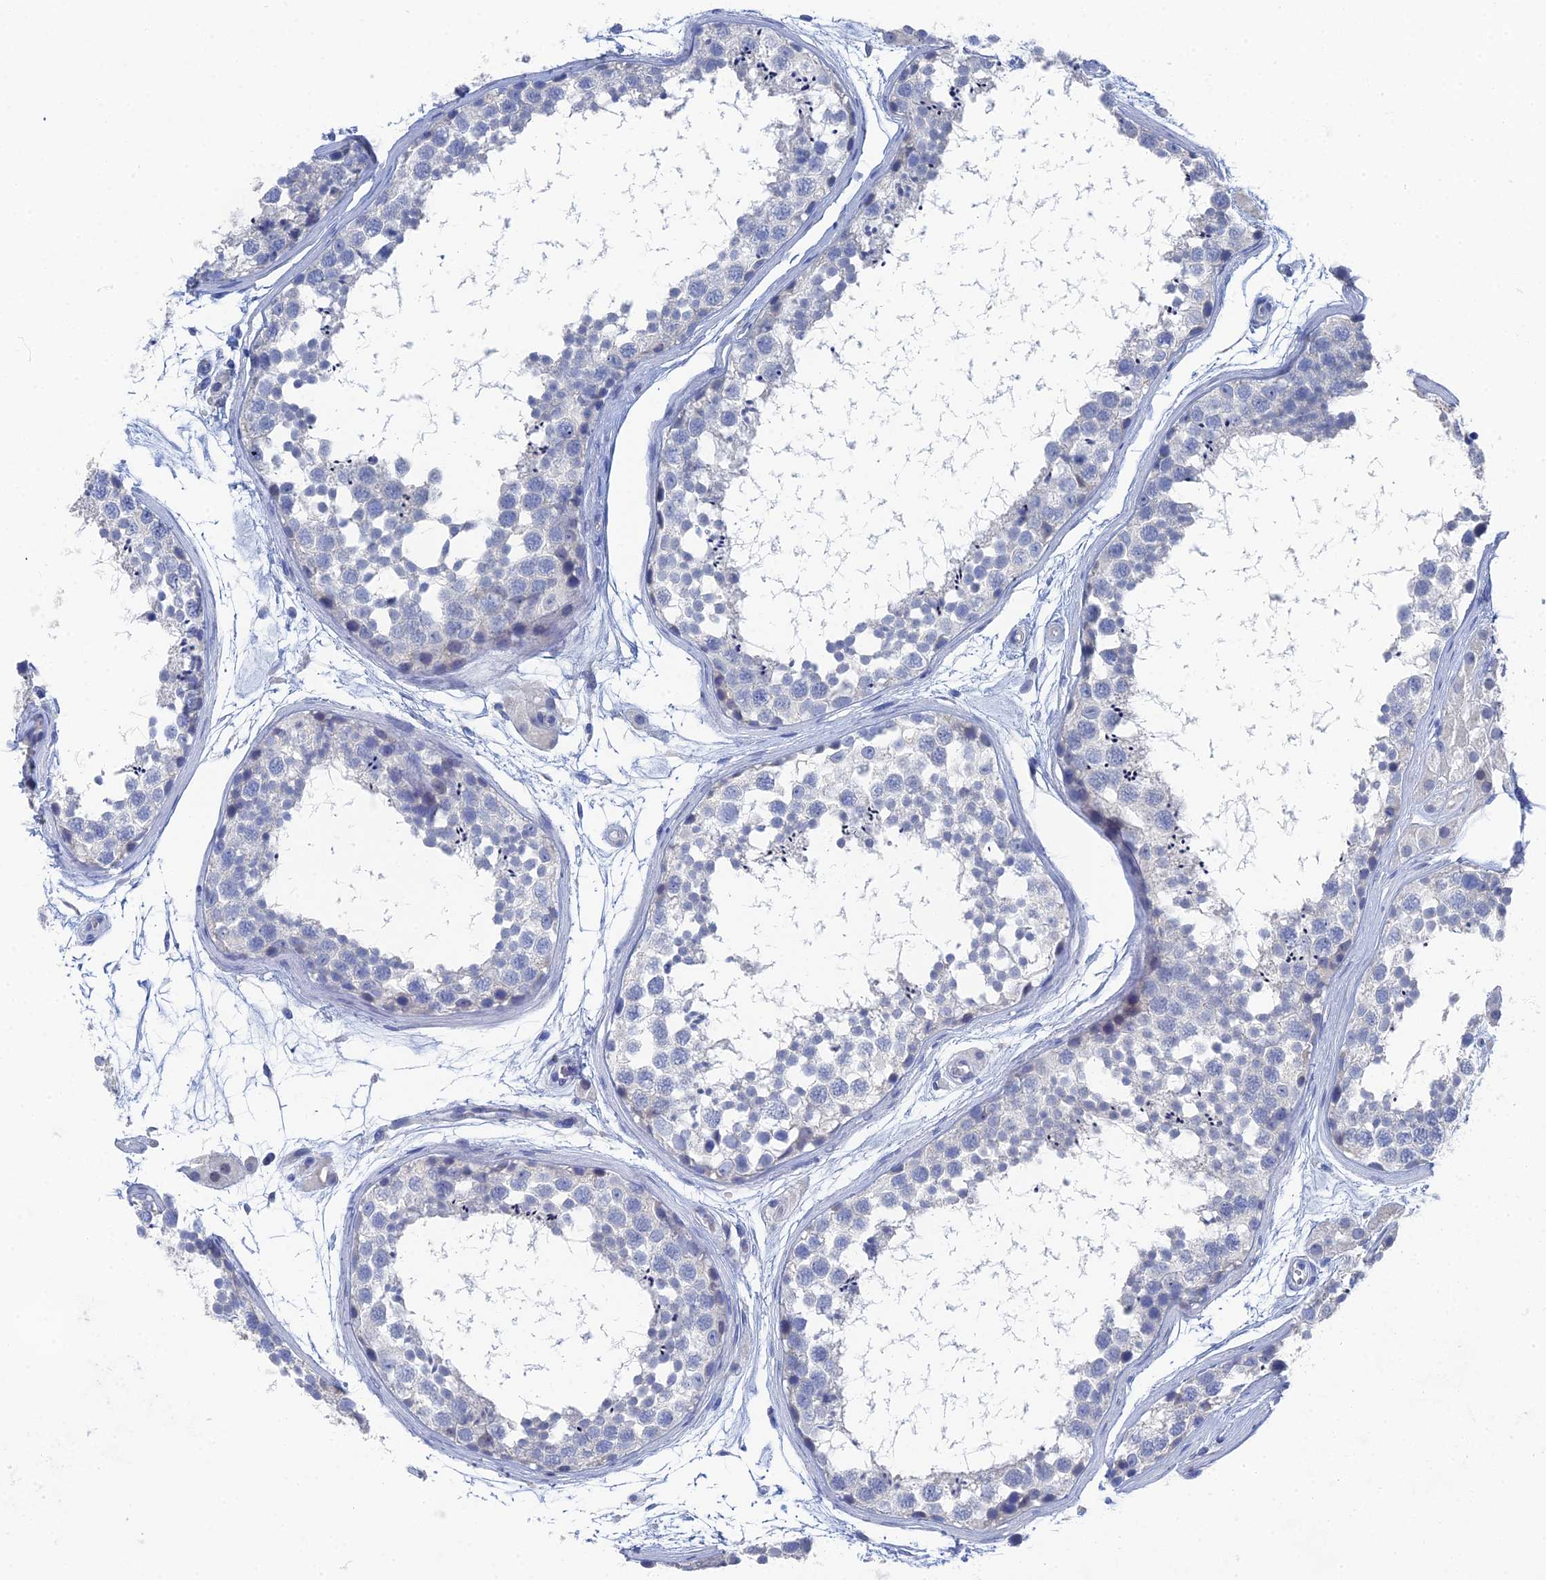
{"staining": {"intensity": "negative", "quantity": "none", "location": "none"}, "tissue": "testis", "cell_type": "Cells in seminiferous ducts", "image_type": "normal", "snomed": [{"axis": "morphology", "description": "Normal tissue, NOS"}, {"axis": "topography", "description": "Testis"}], "caption": "This is an immunohistochemistry (IHC) histopathology image of unremarkable testis. There is no staining in cells in seminiferous ducts.", "gene": "GFAP", "patient": {"sex": "male", "age": 56}}